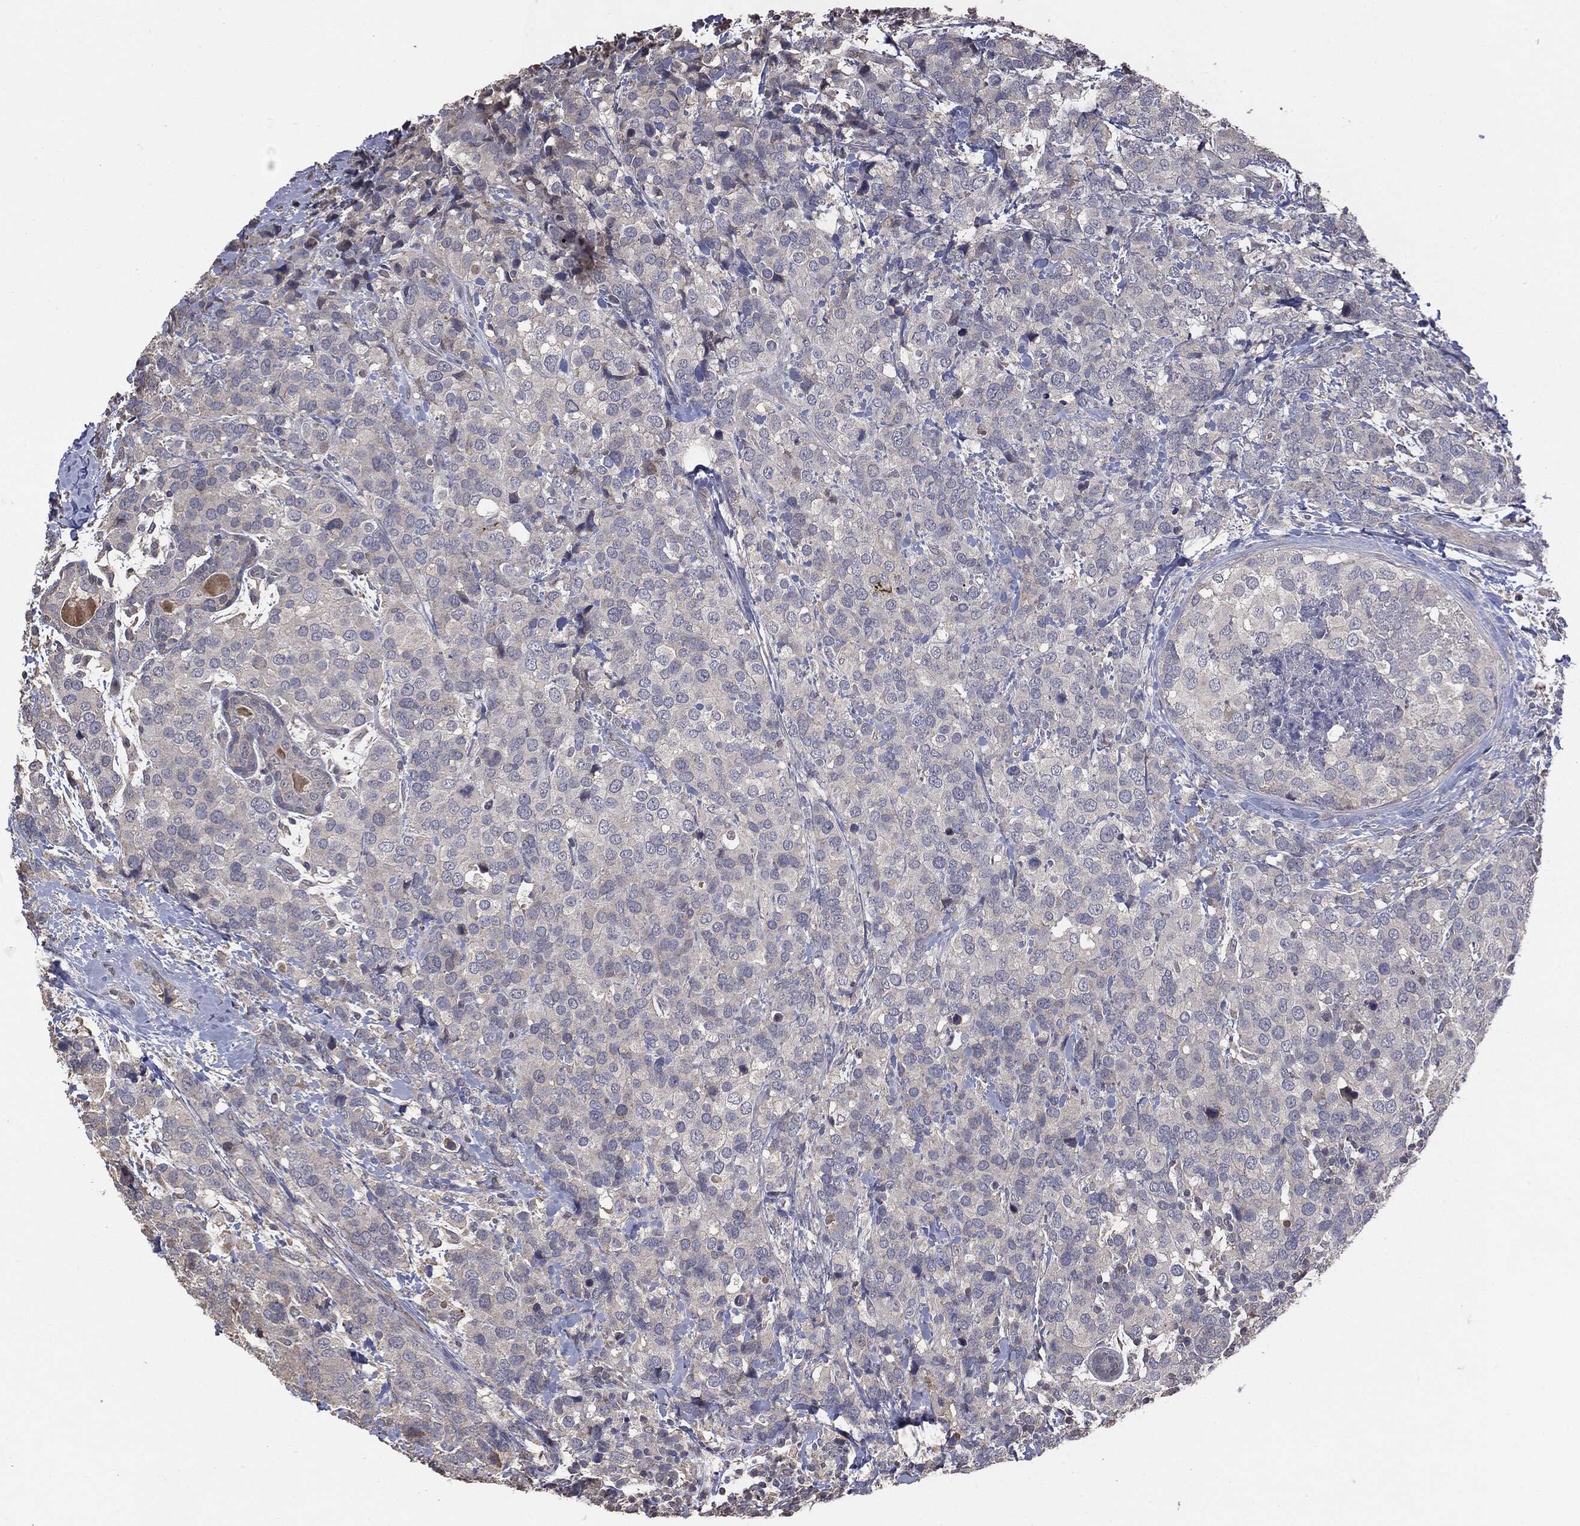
{"staining": {"intensity": "negative", "quantity": "none", "location": "none"}, "tissue": "breast cancer", "cell_type": "Tumor cells", "image_type": "cancer", "snomed": [{"axis": "morphology", "description": "Lobular carcinoma"}, {"axis": "topography", "description": "Breast"}], "caption": "This is a histopathology image of IHC staining of breast lobular carcinoma, which shows no positivity in tumor cells.", "gene": "MTOR", "patient": {"sex": "female", "age": 59}}